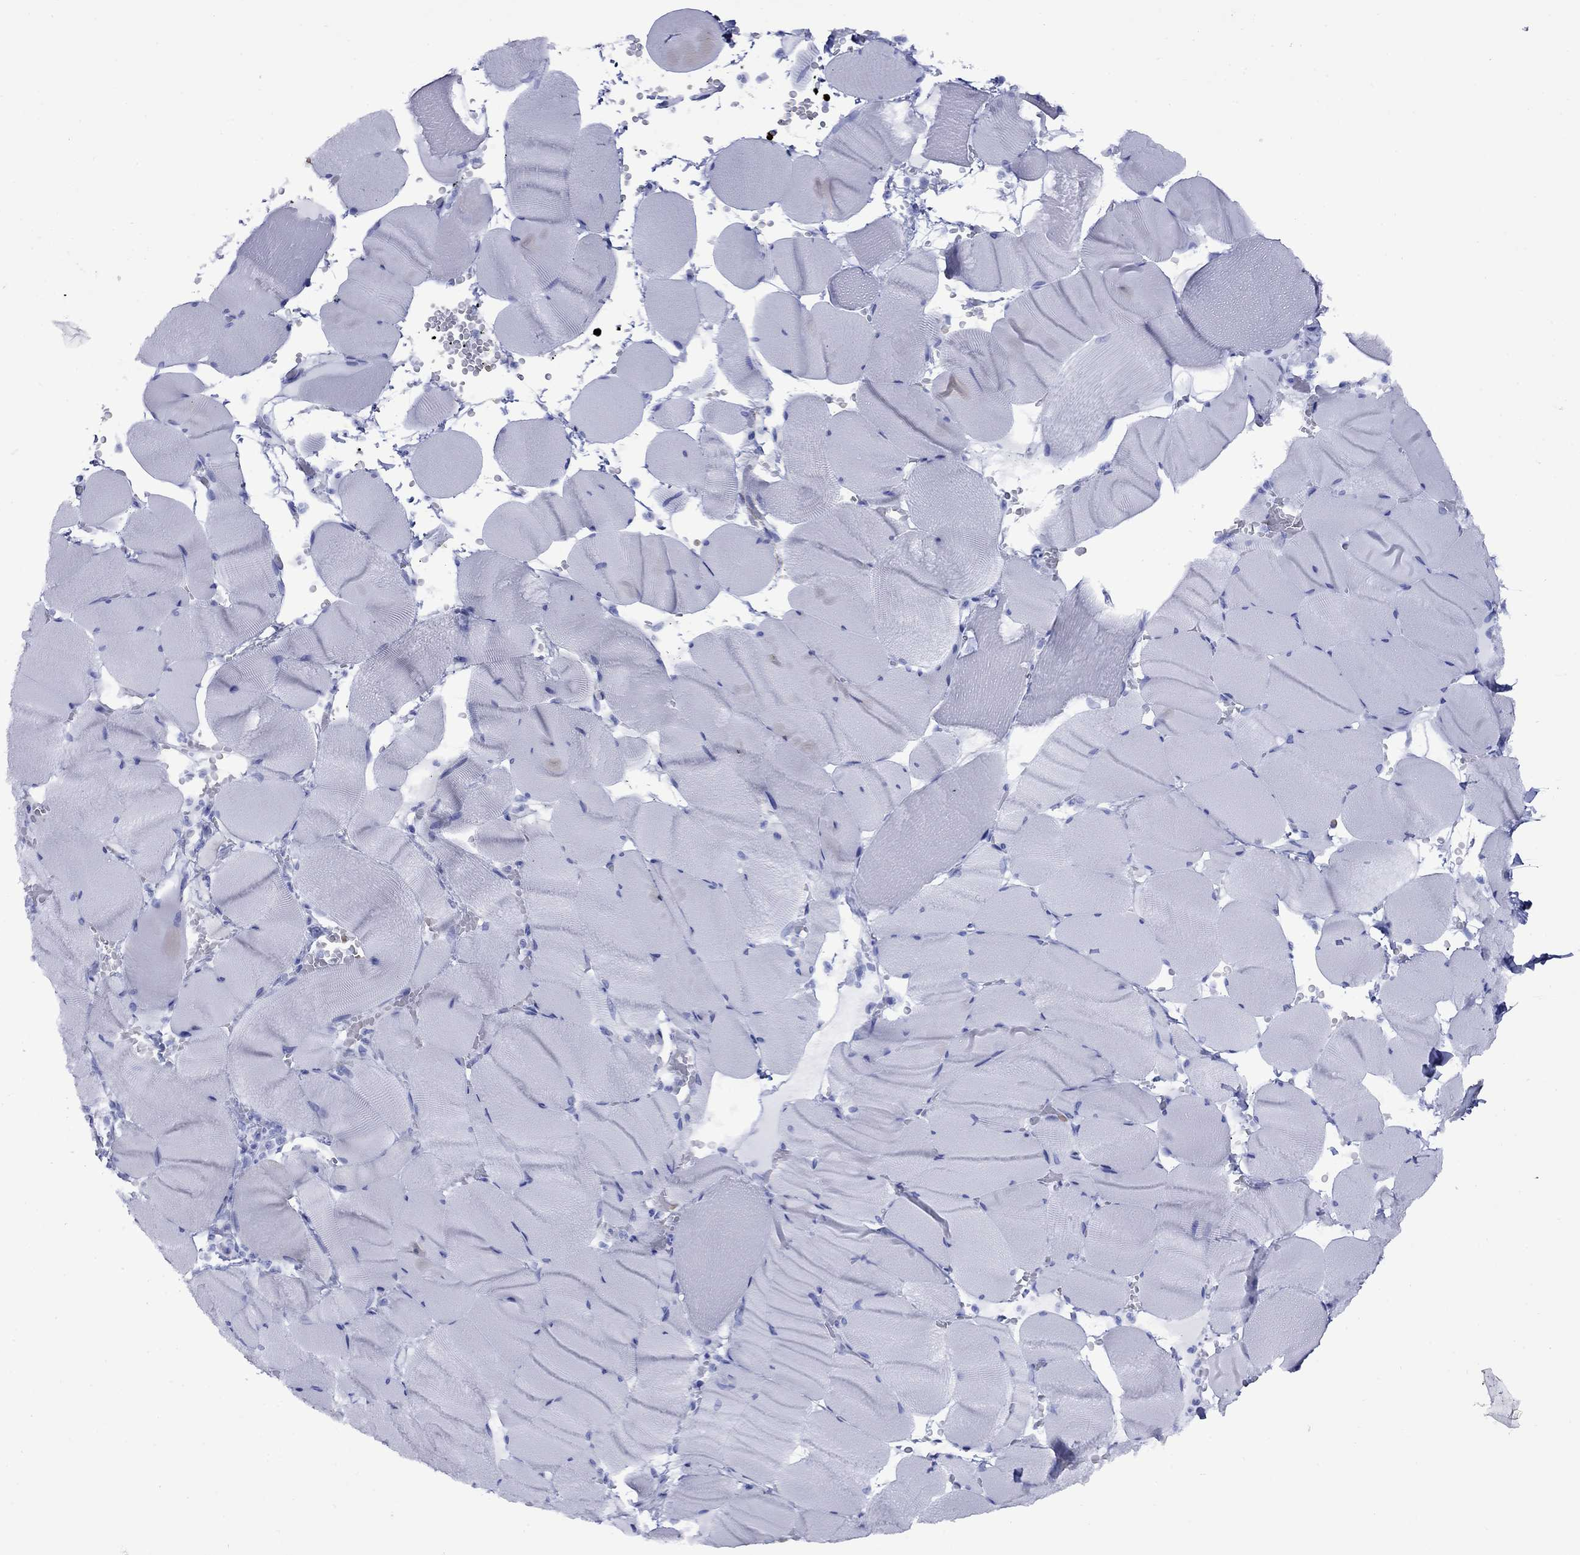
{"staining": {"intensity": "negative", "quantity": "none", "location": "none"}, "tissue": "skeletal muscle", "cell_type": "Myocytes", "image_type": "normal", "snomed": [{"axis": "morphology", "description": "Normal tissue, NOS"}, {"axis": "topography", "description": "Skeletal muscle"}], "caption": "This photomicrograph is of normal skeletal muscle stained with immunohistochemistry (IHC) to label a protein in brown with the nuclei are counter-stained blue. There is no positivity in myocytes.", "gene": "ROM1", "patient": {"sex": "male", "age": 56}}